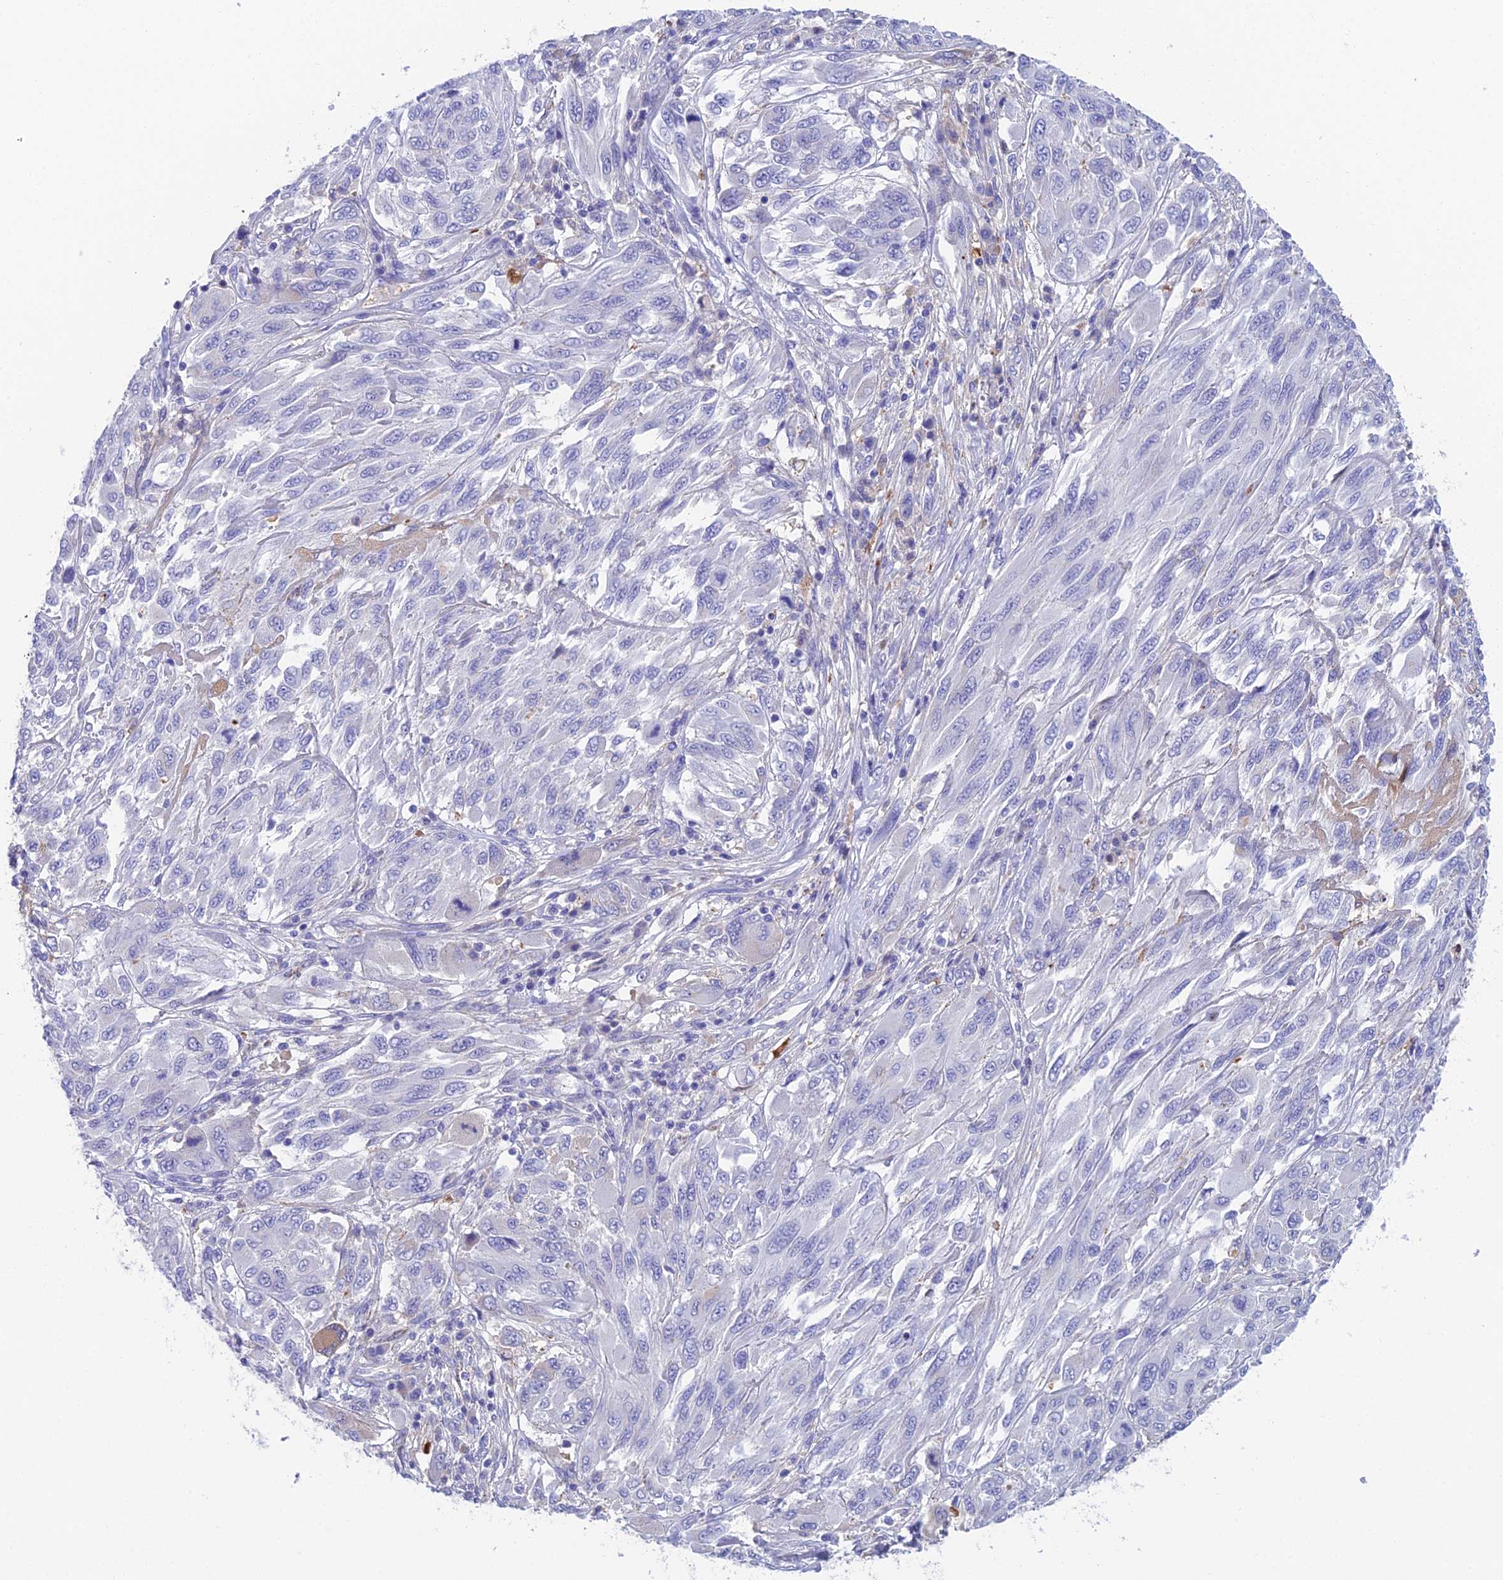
{"staining": {"intensity": "negative", "quantity": "none", "location": "none"}, "tissue": "melanoma", "cell_type": "Tumor cells", "image_type": "cancer", "snomed": [{"axis": "morphology", "description": "Malignant melanoma, NOS"}, {"axis": "topography", "description": "Skin"}], "caption": "A micrograph of melanoma stained for a protein exhibits no brown staining in tumor cells.", "gene": "ADAMTS13", "patient": {"sex": "female", "age": 91}}